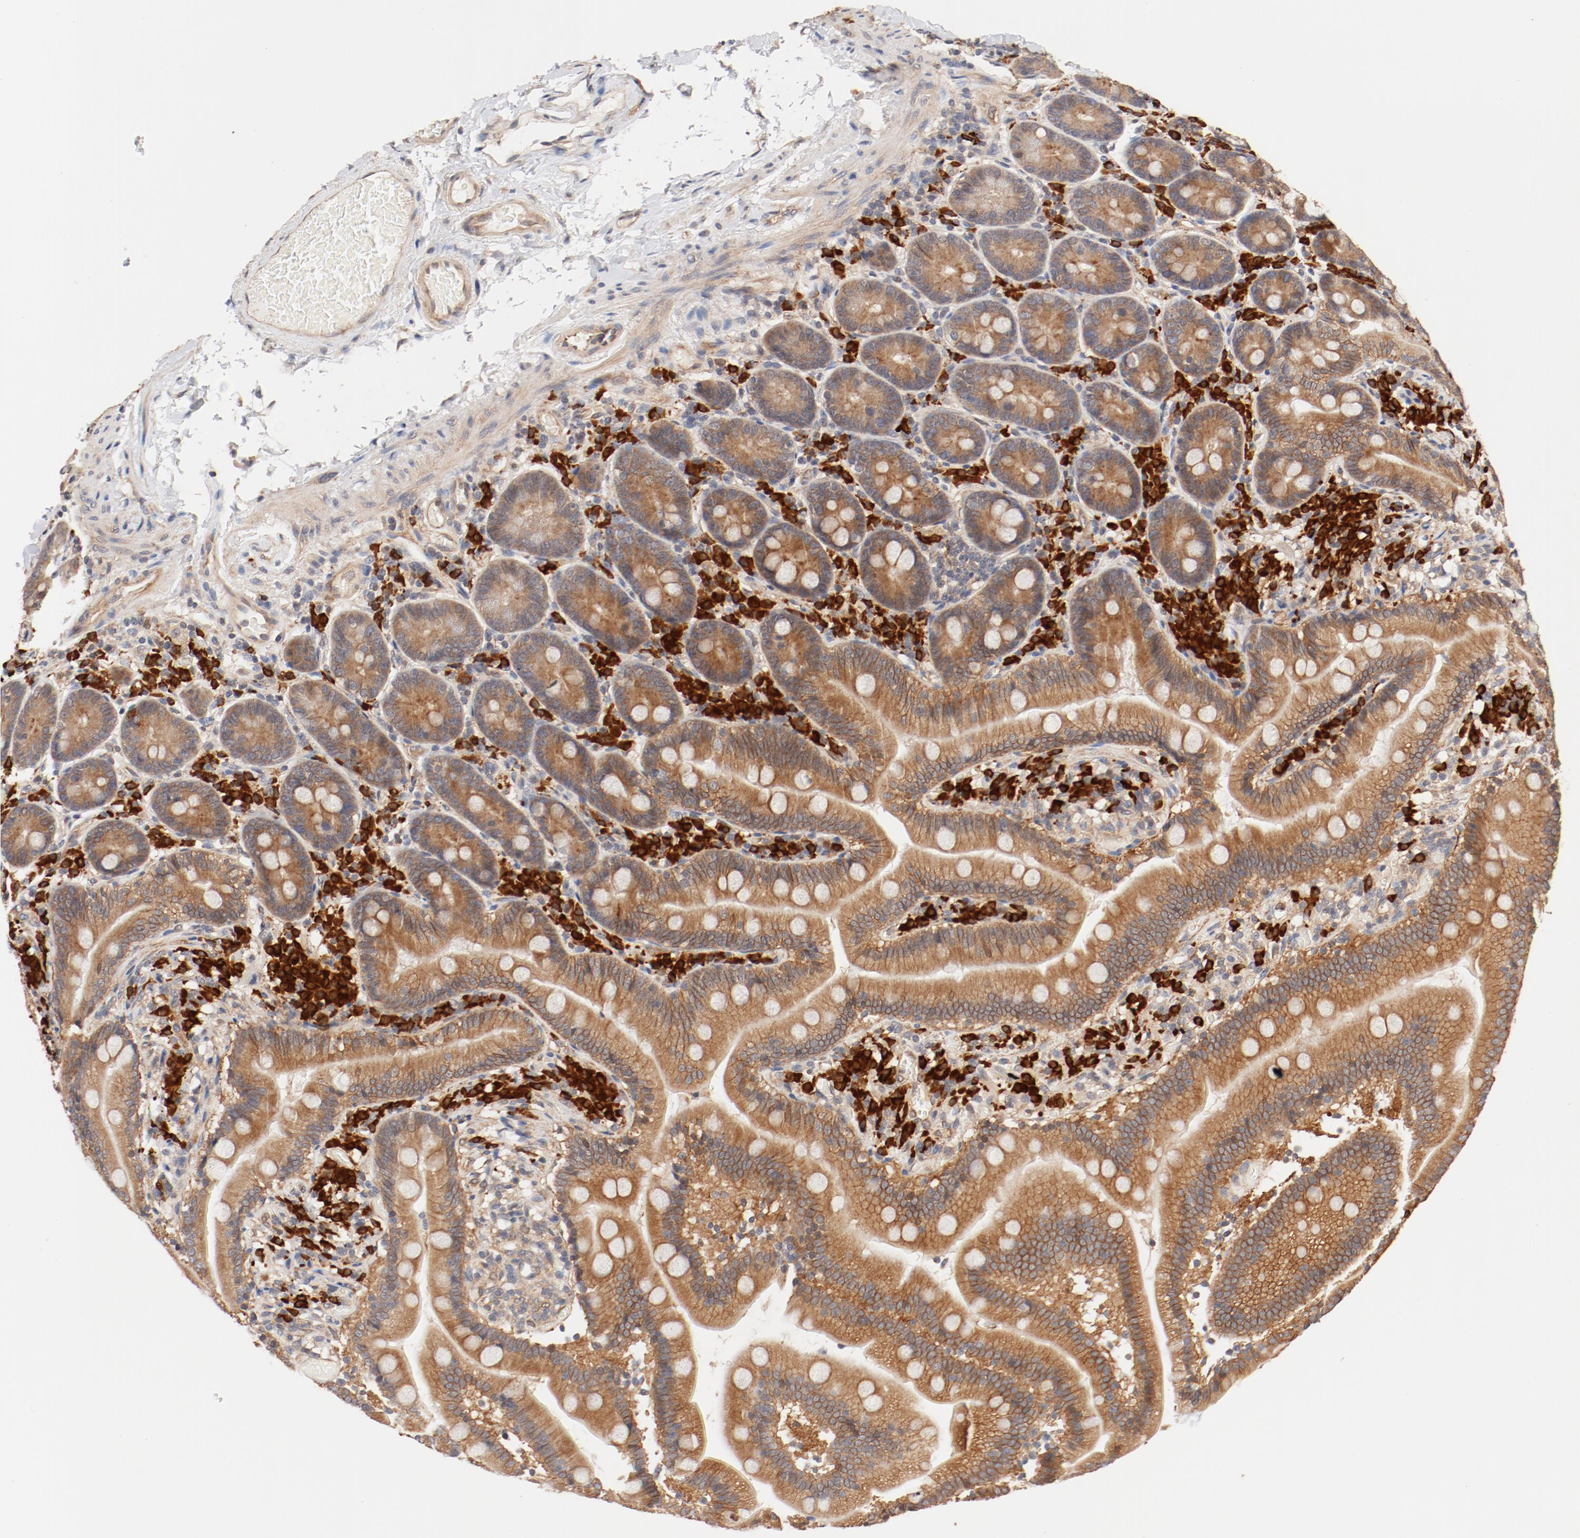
{"staining": {"intensity": "moderate", "quantity": ">75%", "location": "cytoplasmic/membranous"}, "tissue": "duodenum", "cell_type": "Glandular cells", "image_type": "normal", "snomed": [{"axis": "morphology", "description": "Normal tissue, NOS"}, {"axis": "topography", "description": "Duodenum"}], "caption": "A brown stain highlights moderate cytoplasmic/membranous expression of a protein in glandular cells of benign human duodenum. The staining was performed using DAB (3,3'-diaminobenzidine), with brown indicating positive protein expression. Nuclei are stained blue with hematoxylin.", "gene": "UBE2J1", "patient": {"sex": "male", "age": 66}}